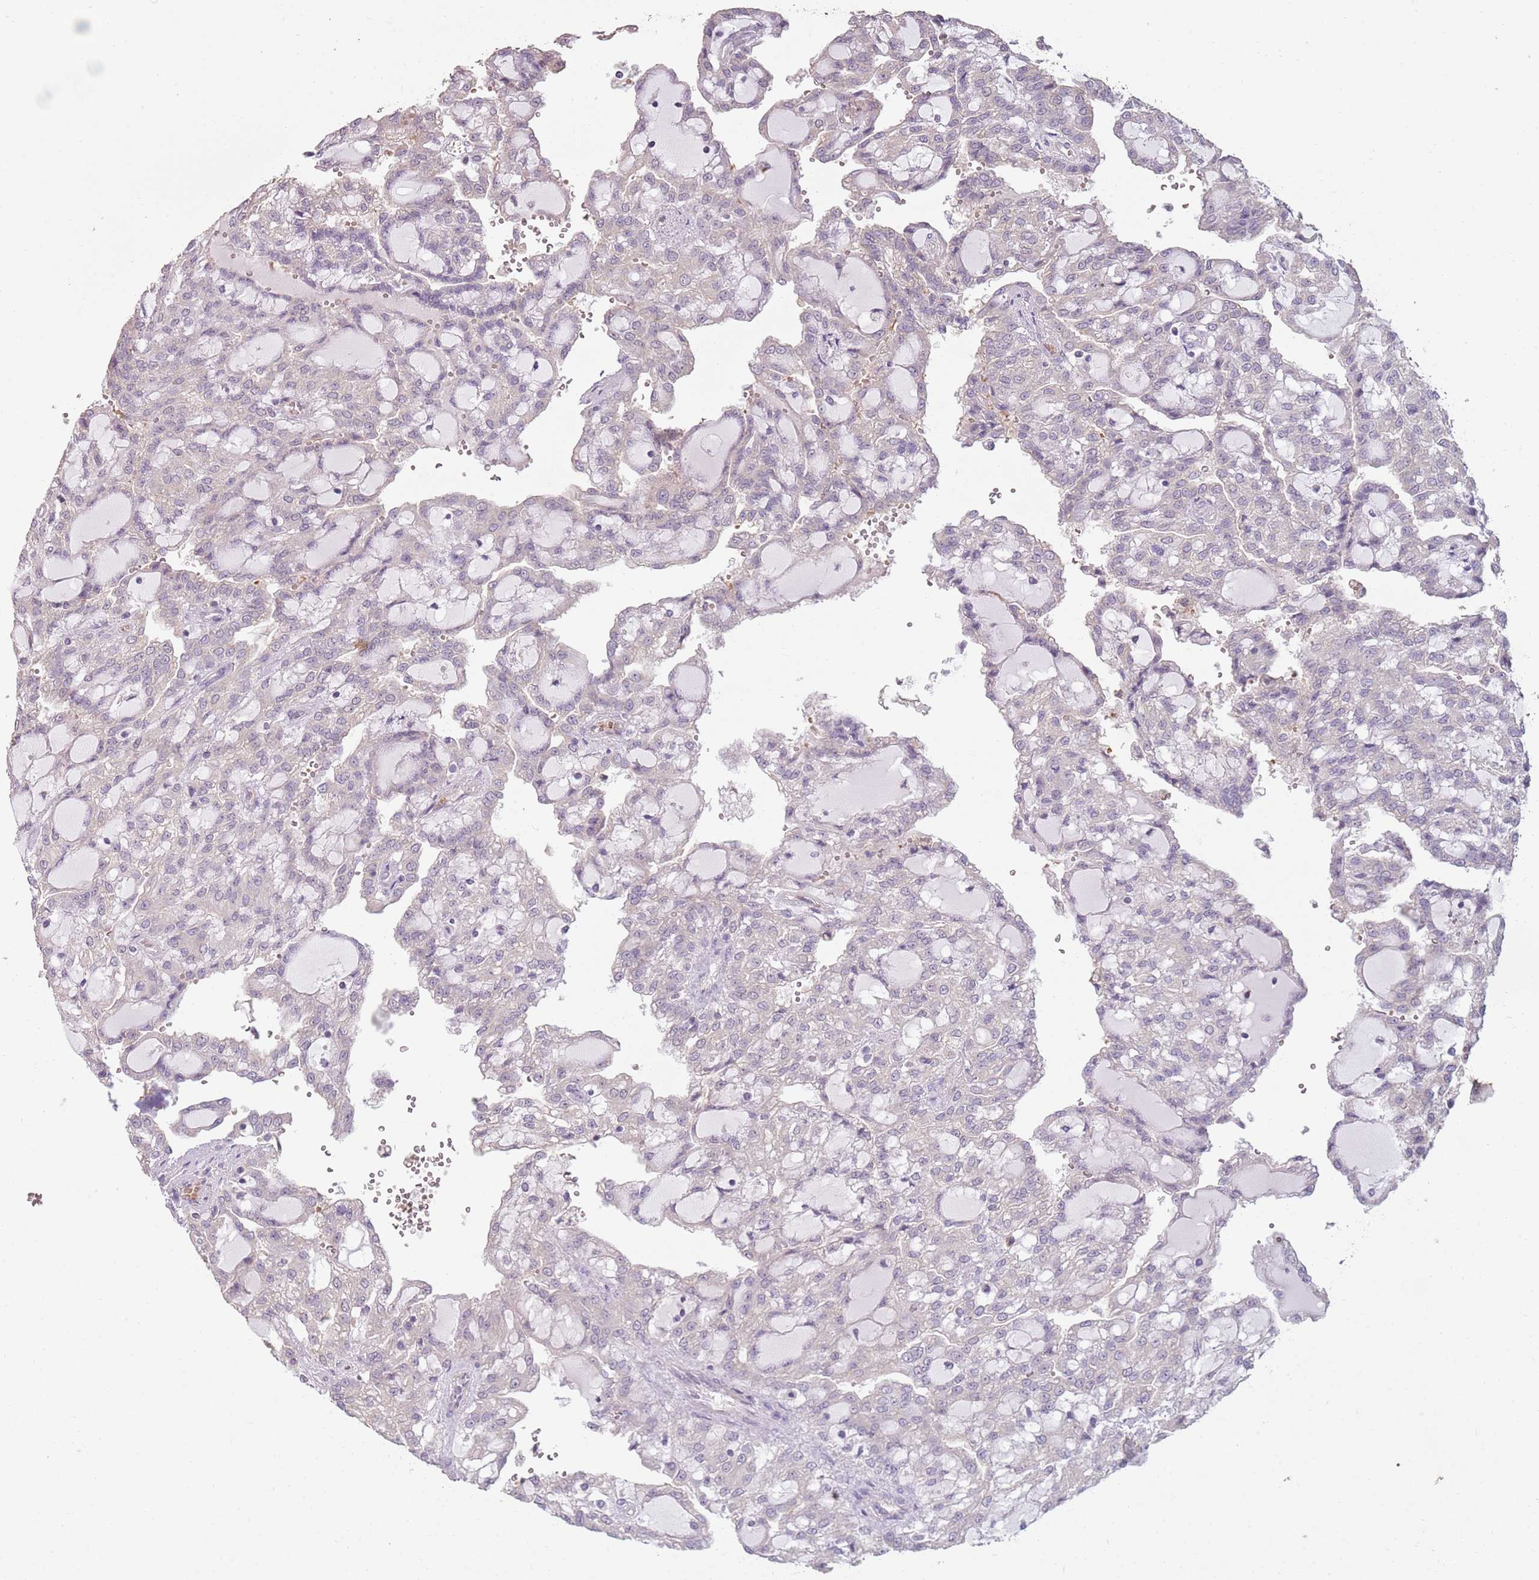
{"staining": {"intensity": "negative", "quantity": "none", "location": "none"}, "tissue": "renal cancer", "cell_type": "Tumor cells", "image_type": "cancer", "snomed": [{"axis": "morphology", "description": "Adenocarcinoma, NOS"}, {"axis": "topography", "description": "Kidney"}], "caption": "Immunohistochemical staining of renal adenocarcinoma reveals no significant positivity in tumor cells.", "gene": "TEKT4", "patient": {"sex": "male", "age": 63}}